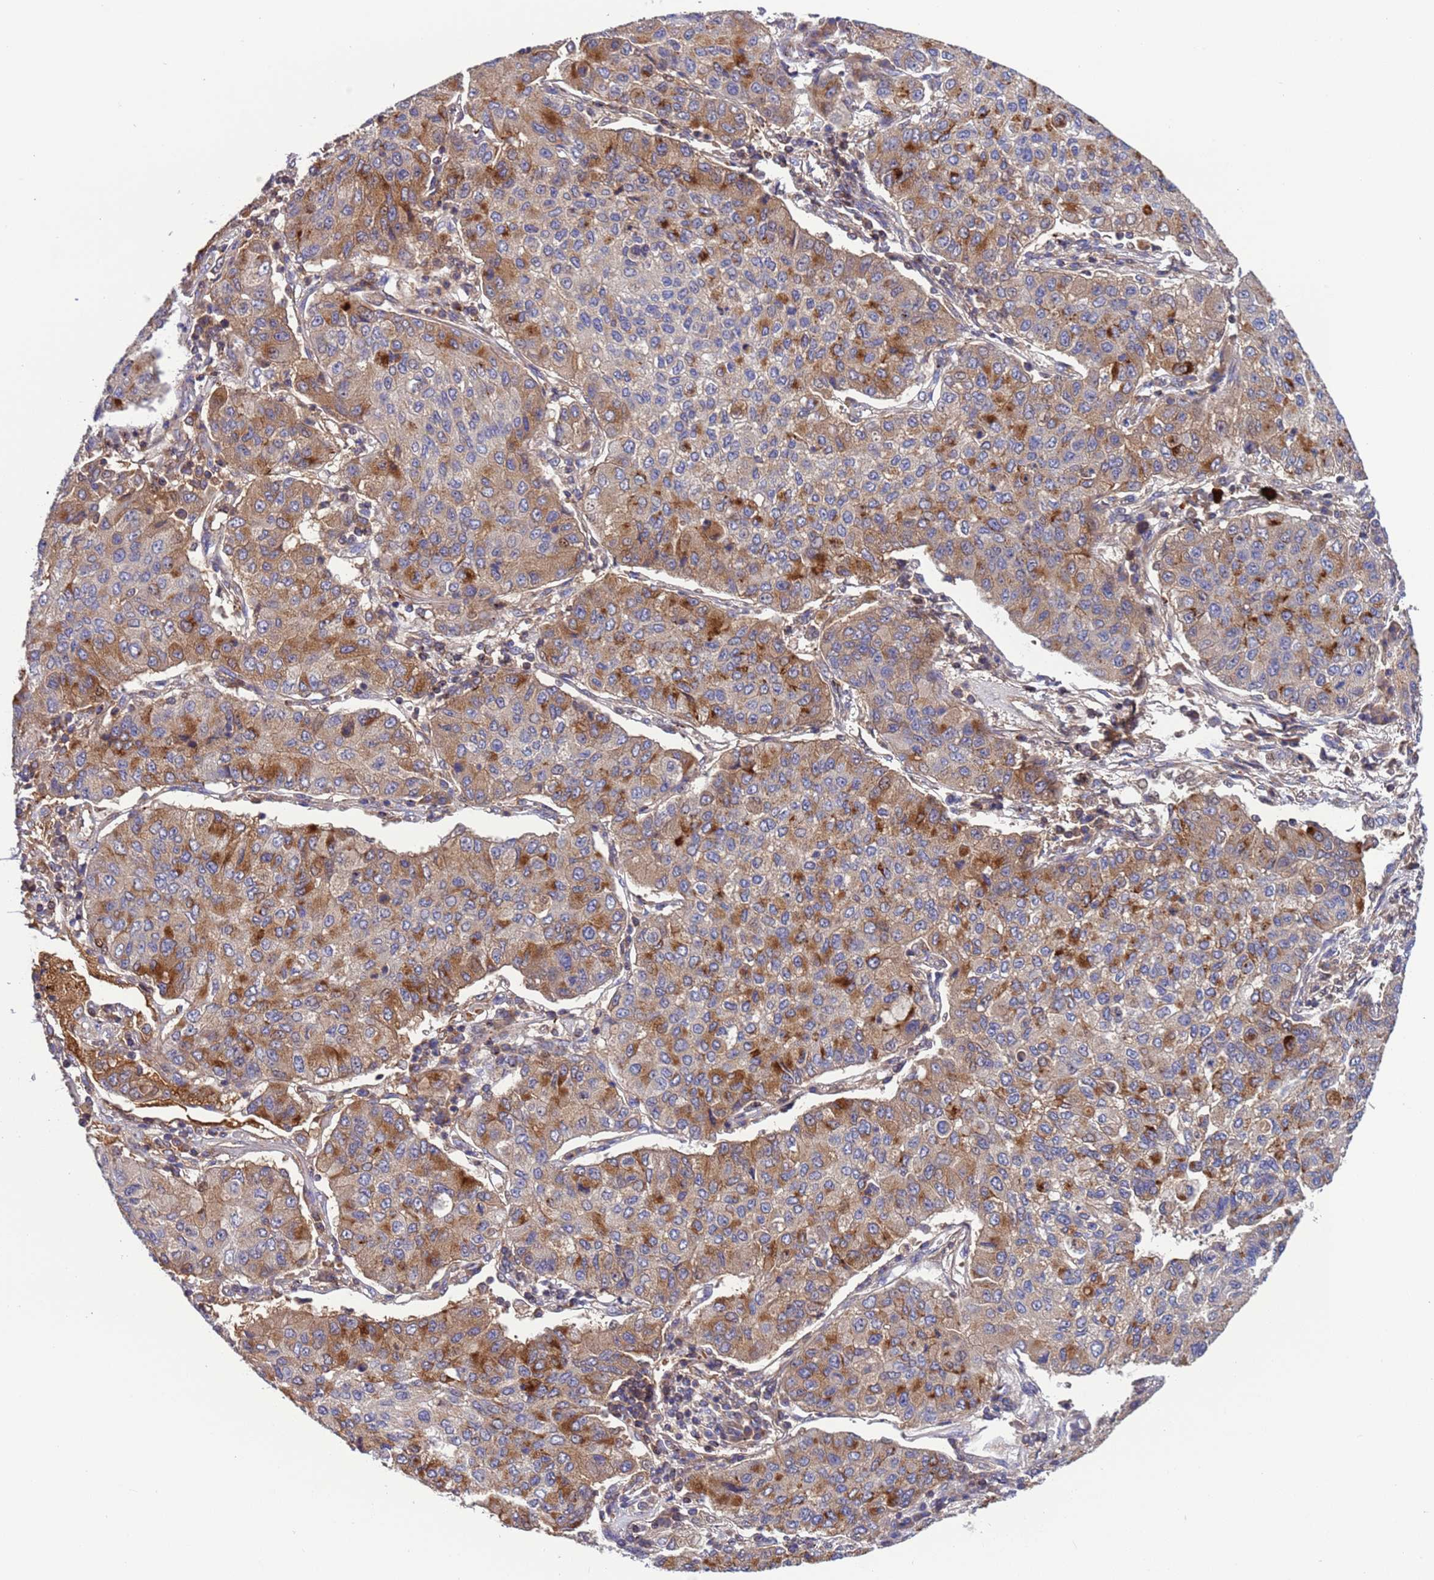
{"staining": {"intensity": "moderate", "quantity": "25%-75%", "location": "cytoplasmic/membranous"}, "tissue": "lung cancer", "cell_type": "Tumor cells", "image_type": "cancer", "snomed": [{"axis": "morphology", "description": "Squamous cell carcinoma, NOS"}, {"axis": "topography", "description": "Lung"}], "caption": "High-magnification brightfield microscopy of lung cancer (squamous cell carcinoma) stained with DAB (brown) and counterstained with hematoxylin (blue). tumor cells exhibit moderate cytoplasmic/membranous positivity is present in about25%-75% of cells.", "gene": "PARP16", "patient": {"sex": "male", "age": 74}}